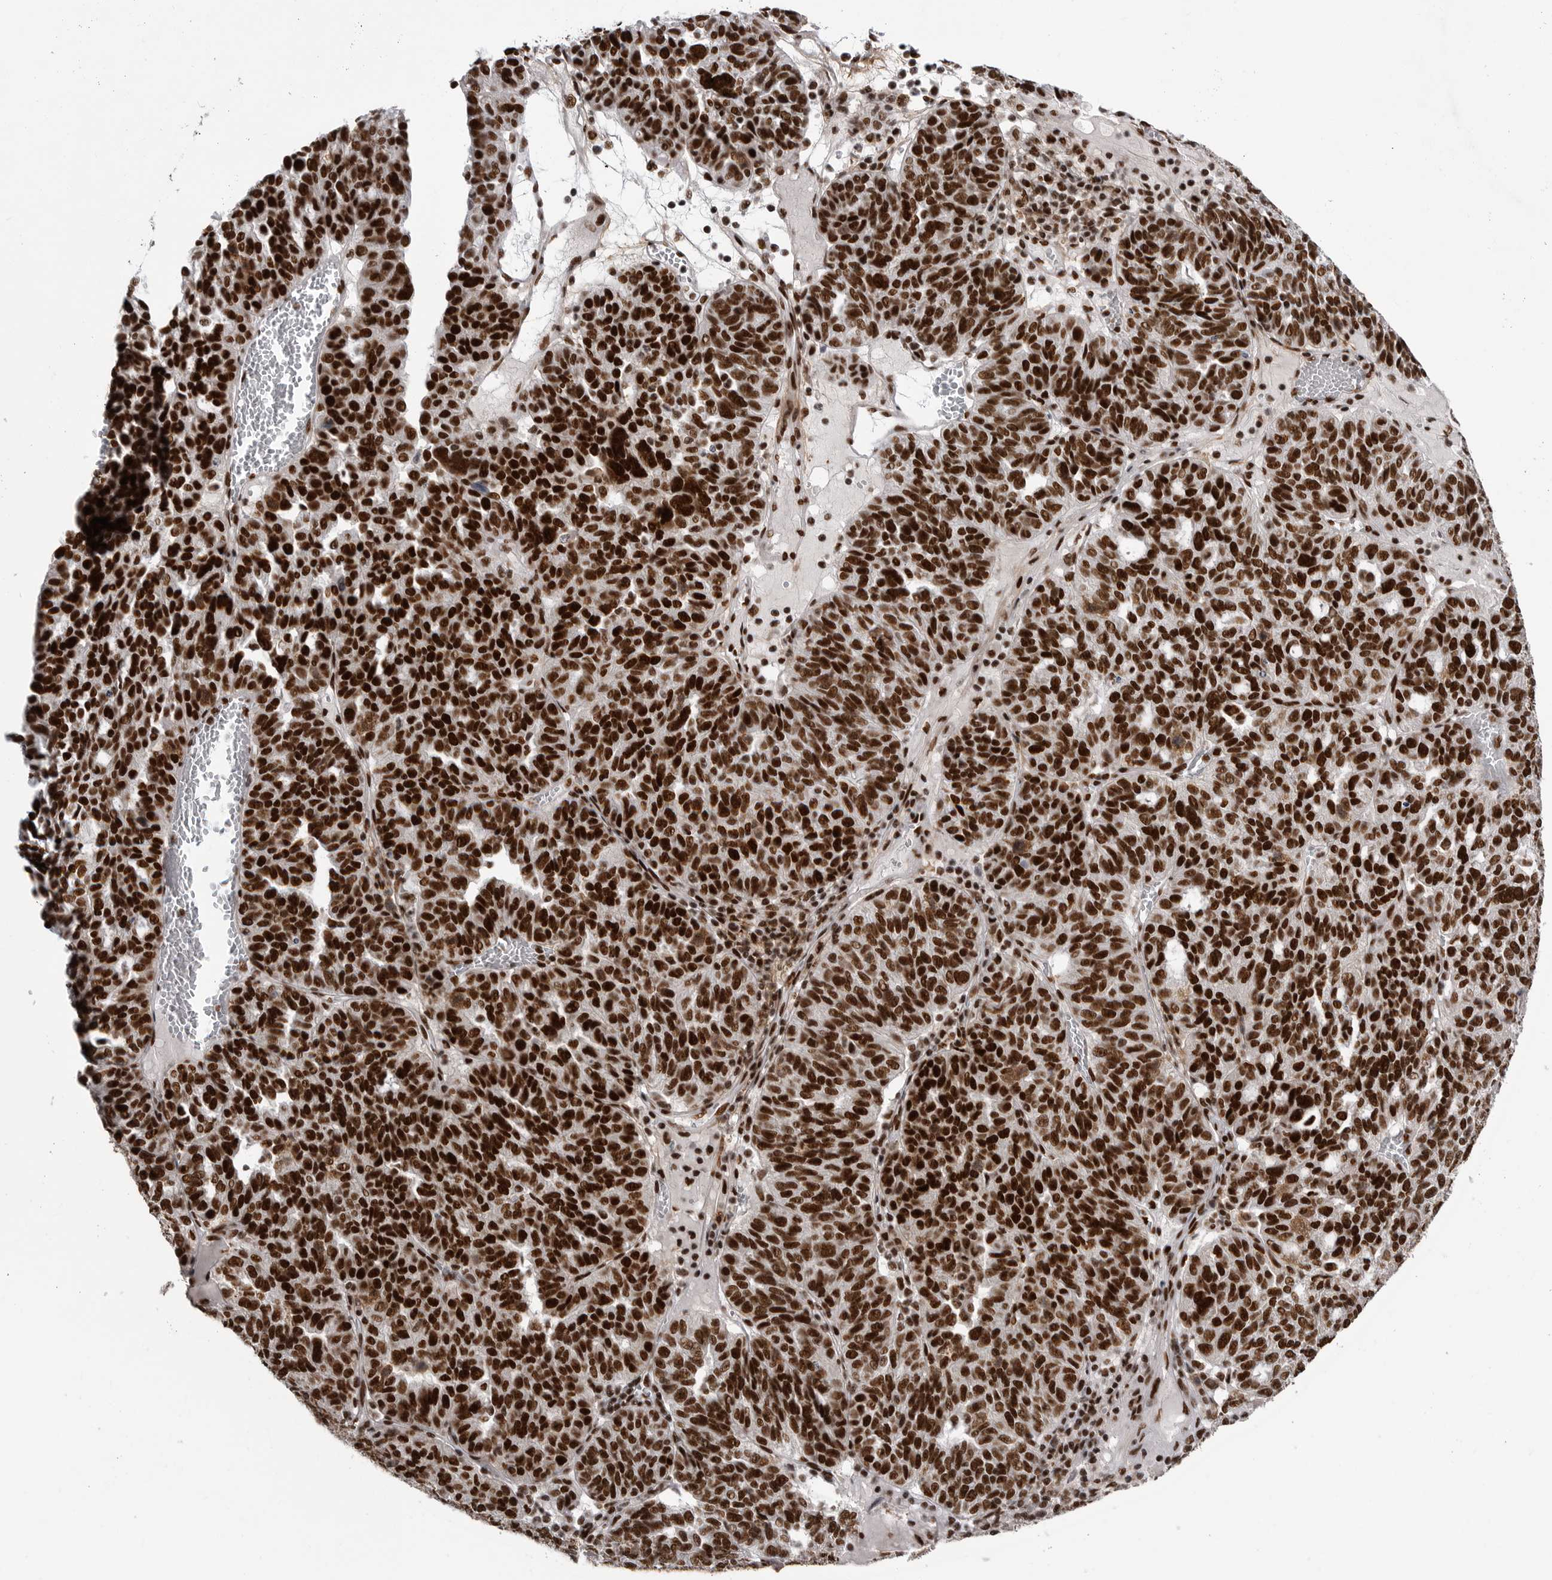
{"staining": {"intensity": "strong", "quantity": ">75%", "location": "nuclear"}, "tissue": "ovarian cancer", "cell_type": "Tumor cells", "image_type": "cancer", "snomed": [{"axis": "morphology", "description": "Cystadenocarcinoma, serous, NOS"}, {"axis": "topography", "description": "Ovary"}], "caption": "IHC micrograph of ovarian cancer stained for a protein (brown), which demonstrates high levels of strong nuclear positivity in approximately >75% of tumor cells.", "gene": "PPP1R8", "patient": {"sex": "female", "age": 59}}